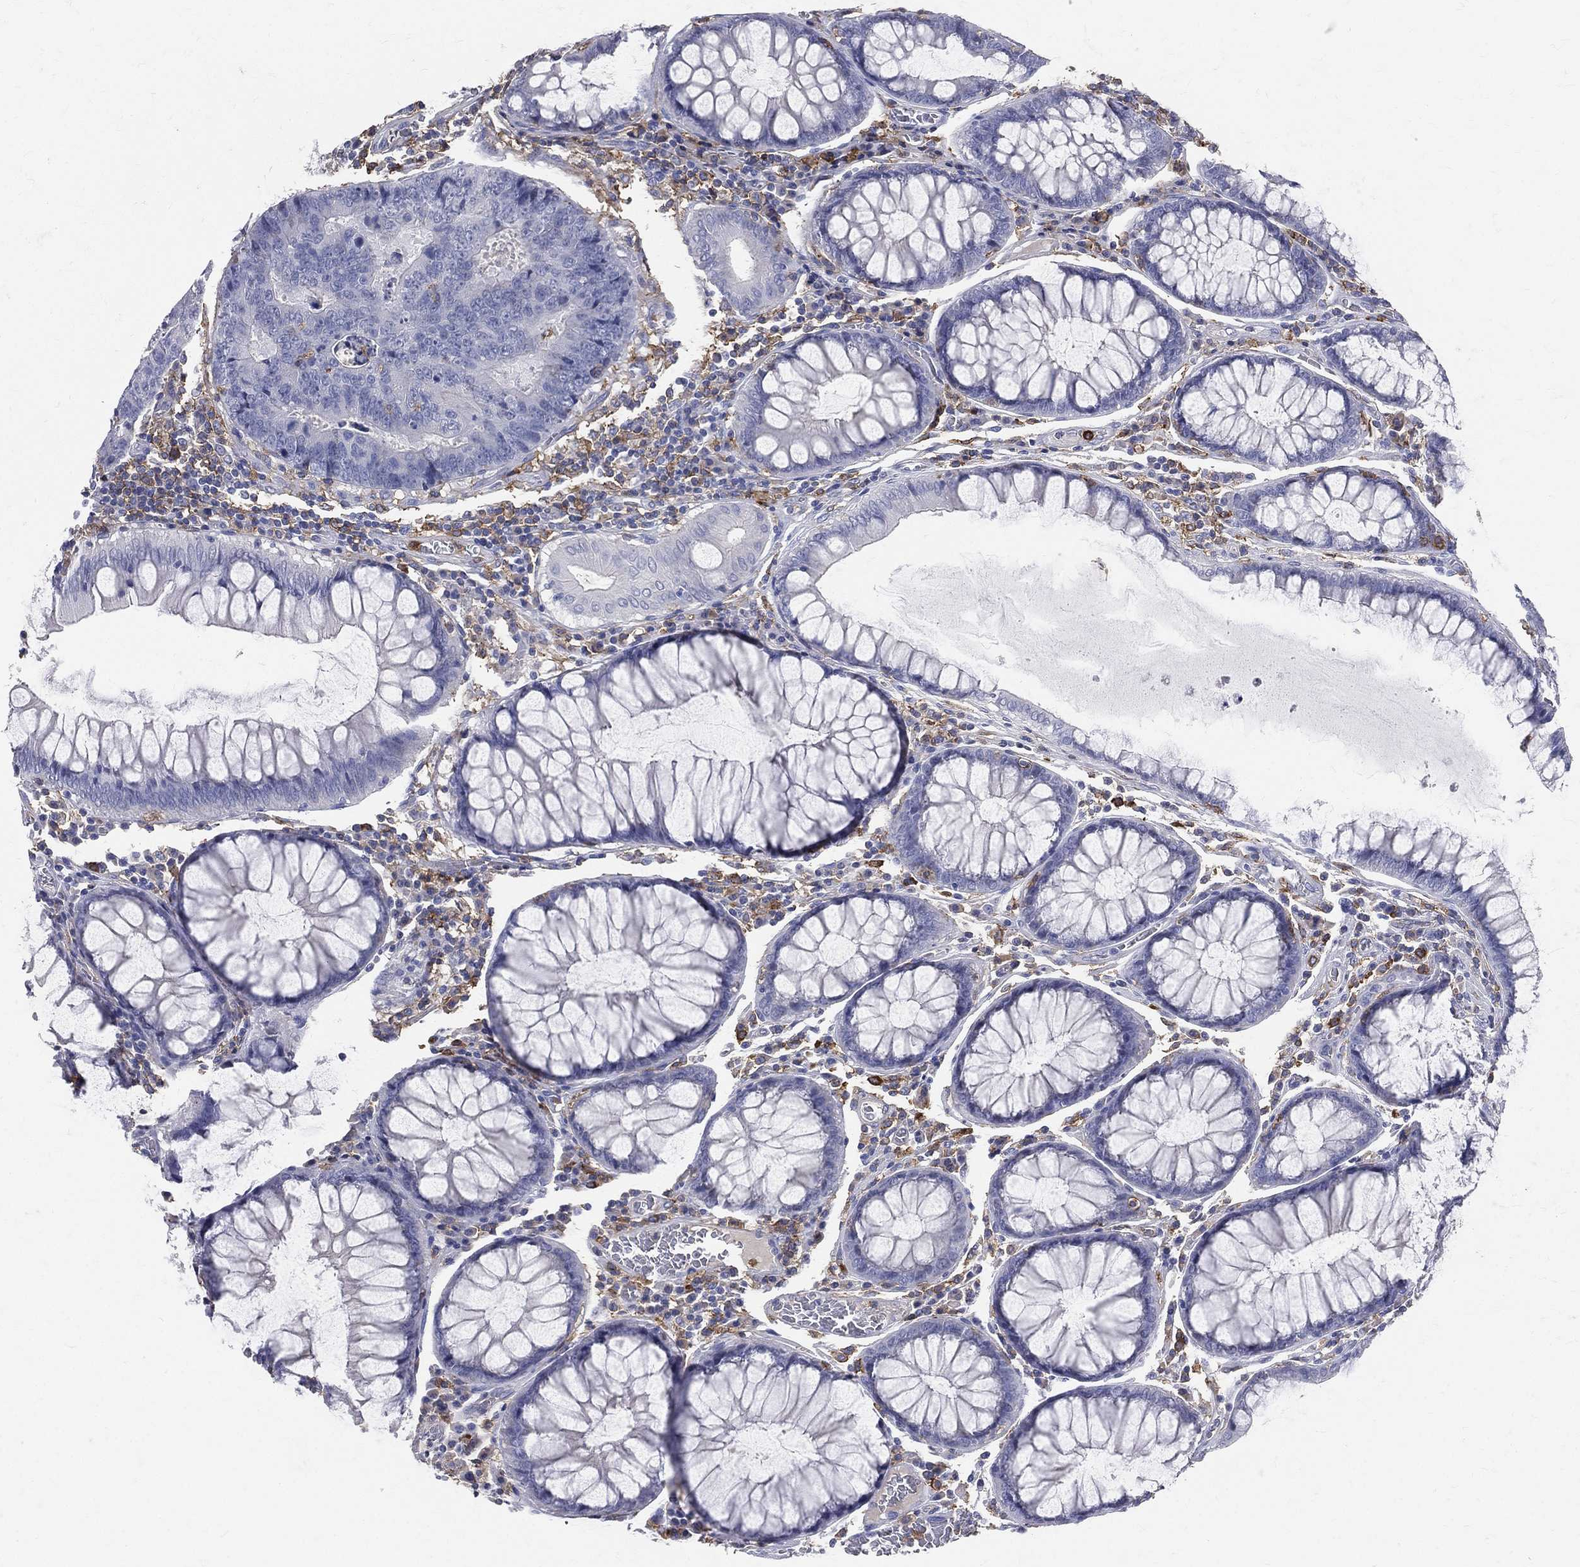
{"staining": {"intensity": "negative", "quantity": "none", "location": "none"}, "tissue": "colorectal cancer", "cell_type": "Tumor cells", "image_type": "cancer", "snomed": [{"axis": "morphology", "description": "Adenocarcinoma, NOS"}, {"axis": "topography", "description": "Colon"}], "caption": "Human colorectal cancer stained for a protein using IHC exhibits no positivity in tumor cells.", "gene": "CD33", "patient": {"sex": "female", "age": 48}}